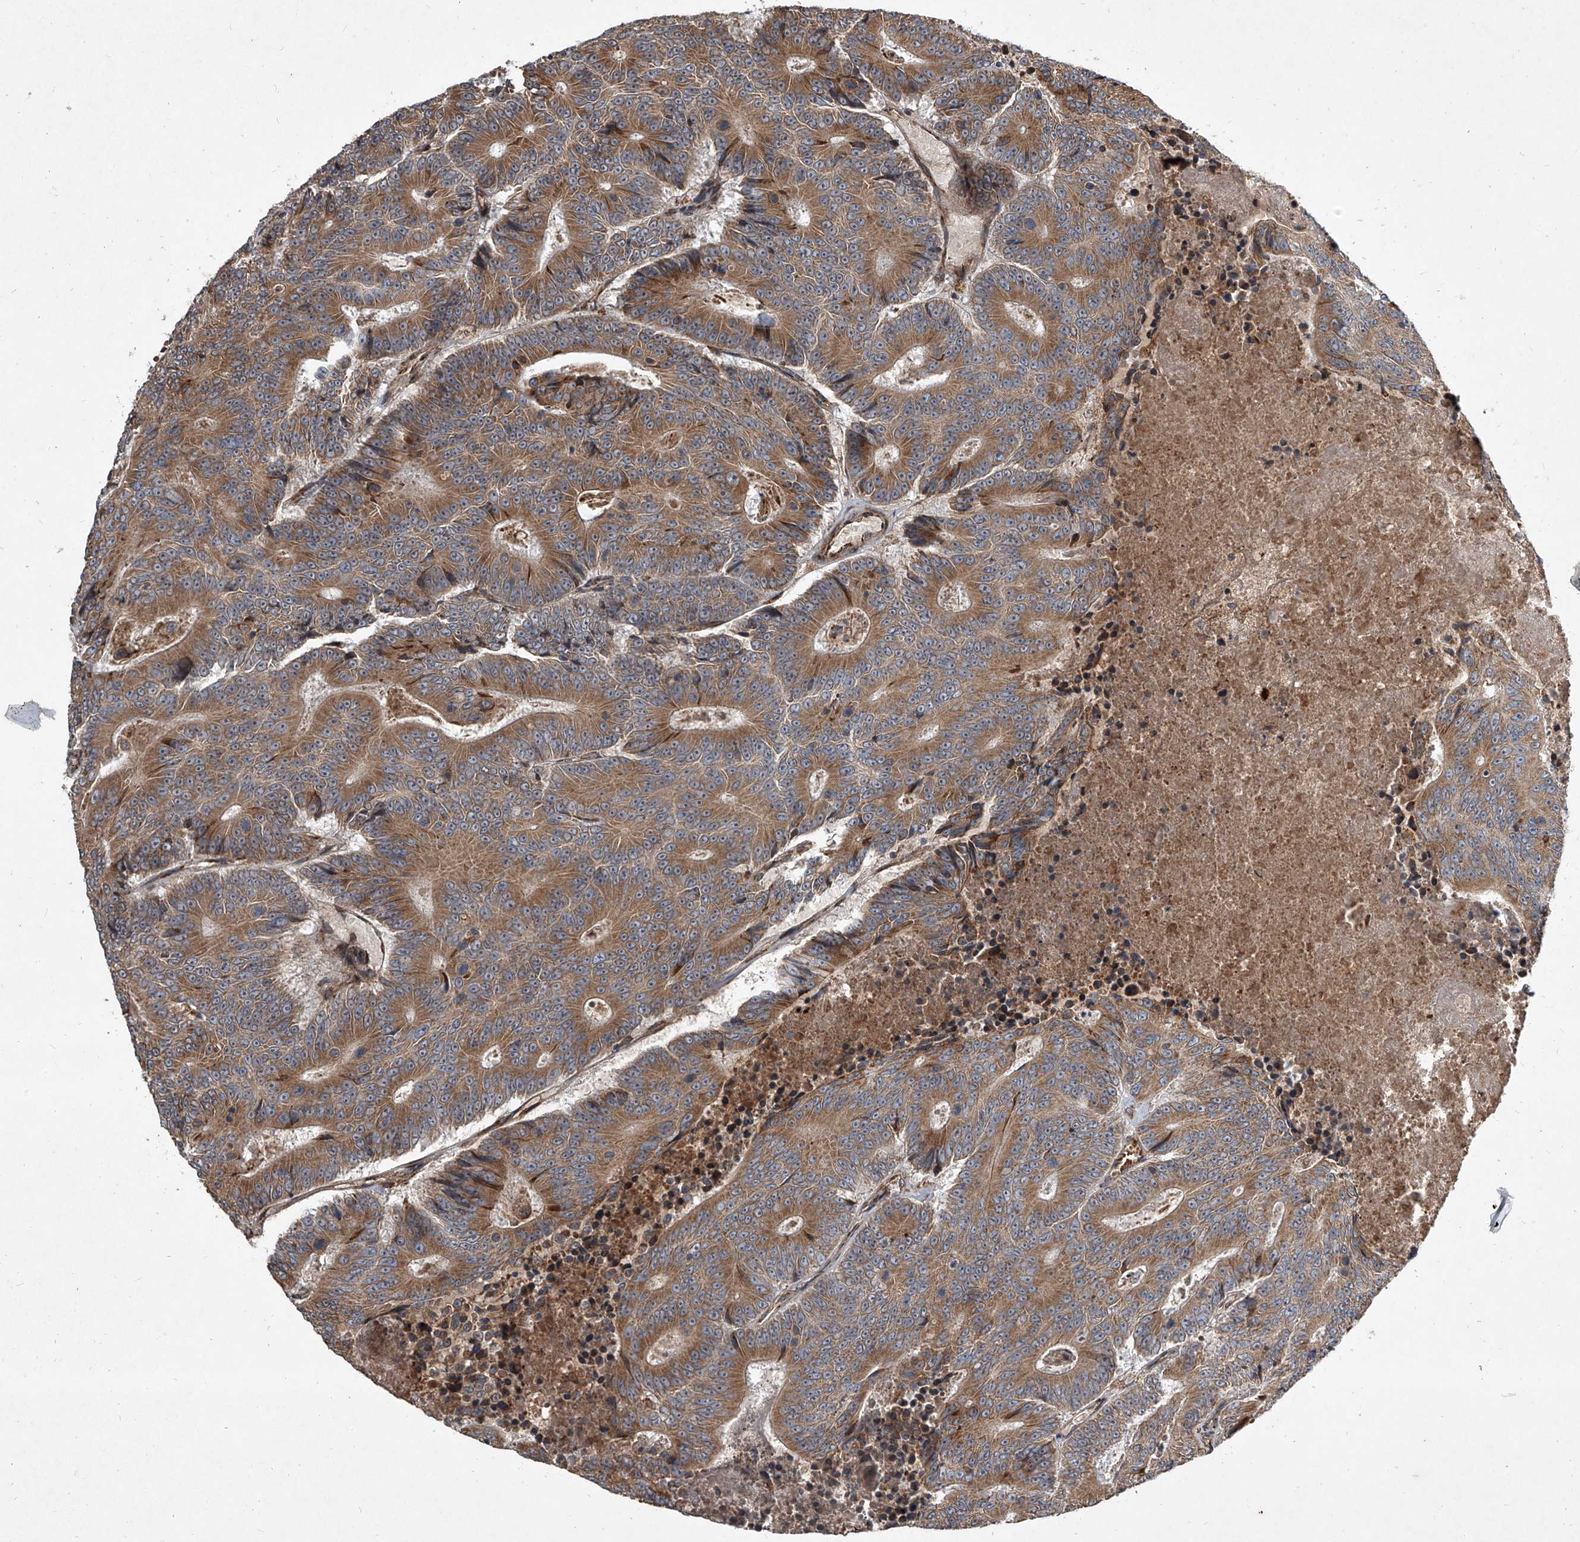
{"staining": {"intensity": "moderate", "quantity": ">75%", "location": "cytoplasmic/membranous"}, "tissue": "colorectal cancer", "cell_type": "Tumor cells", "image_type": "cancer", "snomed": [{"axis": "morphology", "description": "Adenocarcinoma, NOS"}, {"axis": "topography", "description": "Colon"}], "caption": "Immunohistochemical staining of human colorectal adenocarcinoma shows medium levels of moderate cytoplasmic/membranous protein staining in approximately >75% of tumor cells.", "gene": "EVA1C", "patient": {"sex": "male", "age": 83}}